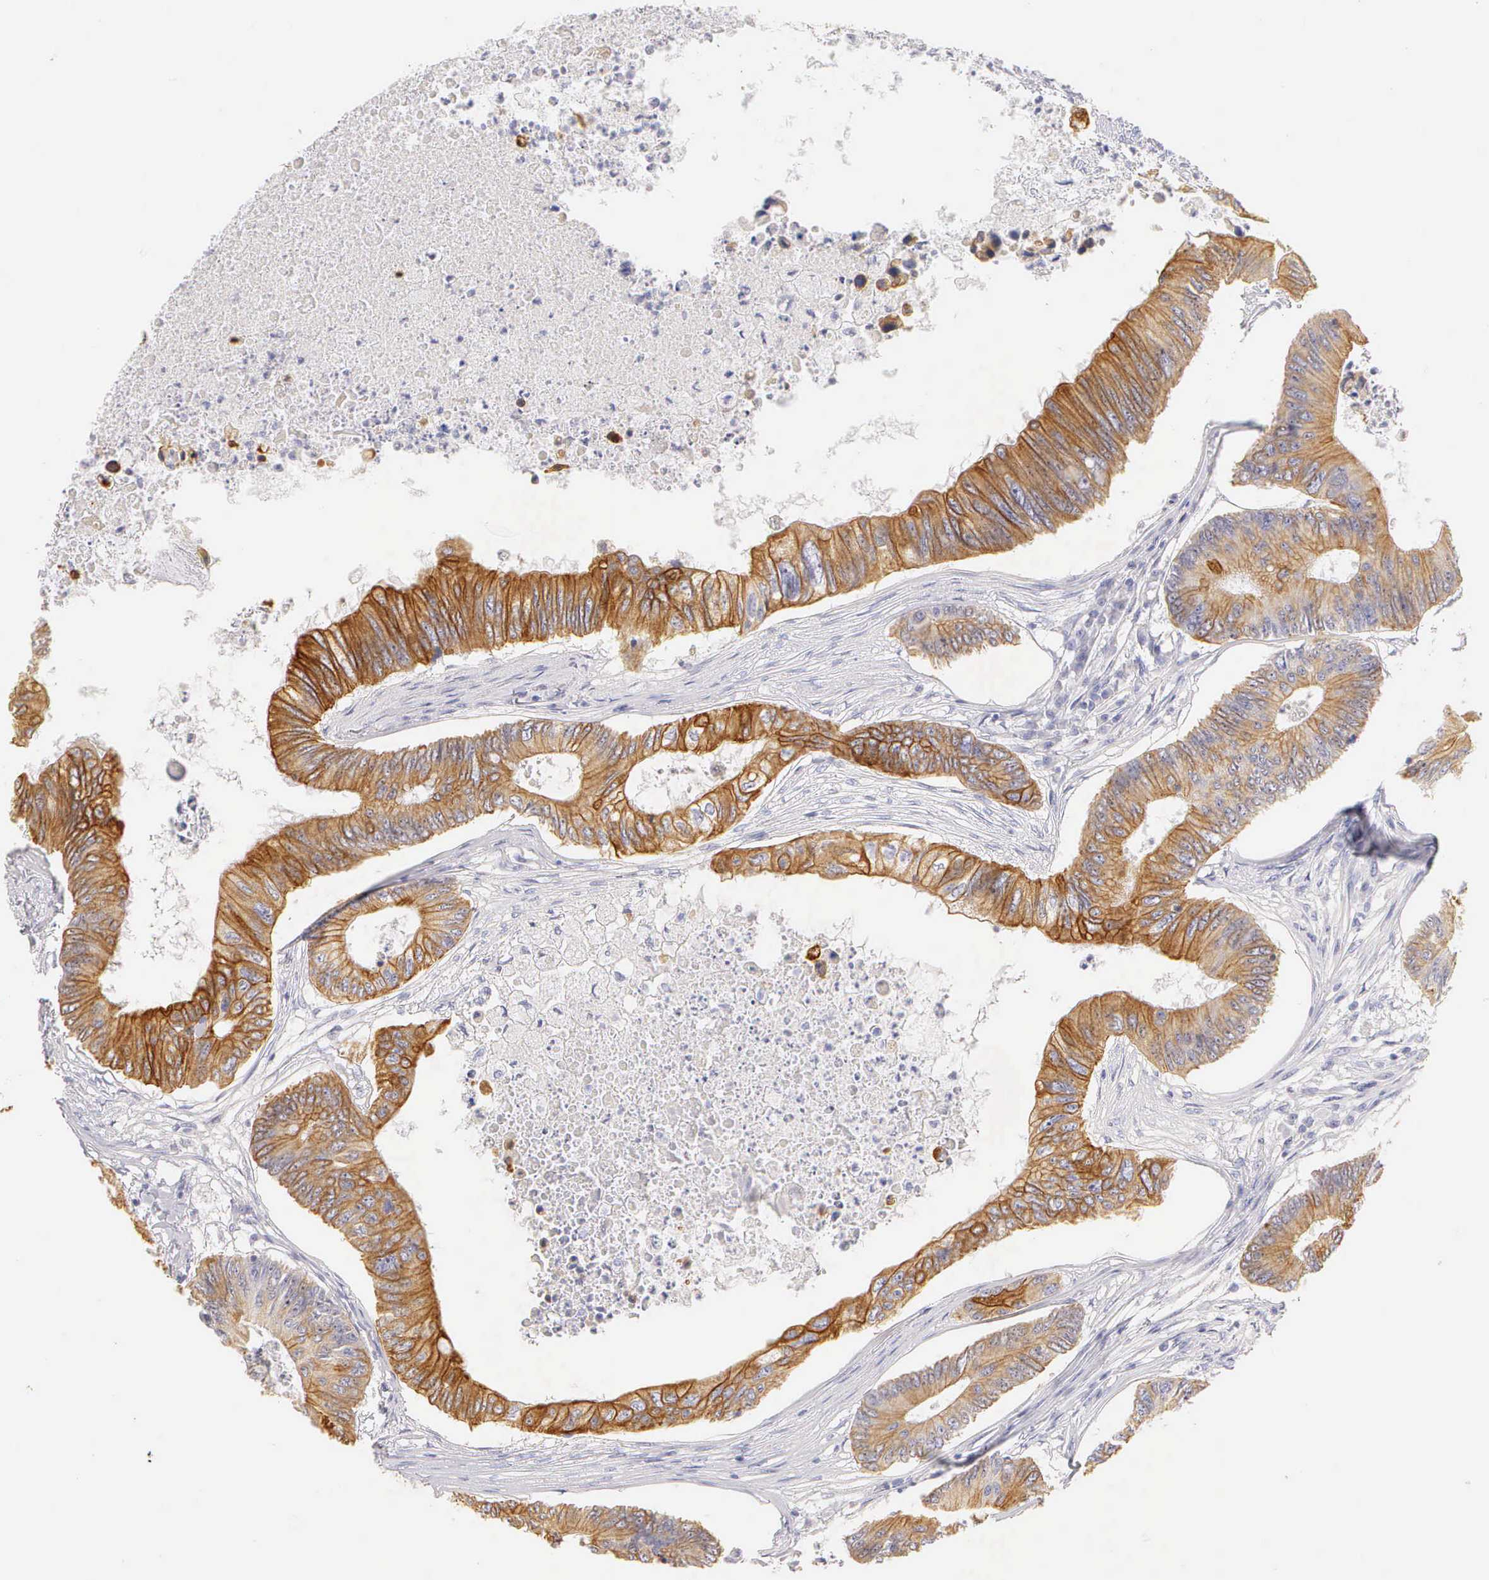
{"staining": {"intensity": "moderate", "quantity": ">75%", "location": "cytoplasmic/membranous"}, "tissue": "colorectal cancer", "cell_type": "Tumor cells", "image_type": "cancer", "snomed": [{"axis": "morphology", "description": "Adenocarcinoma, NOS"}, {"axis": "topography", "description": "Colon"}], "caption": "Tumor cells demonstrate medium levels of moderate cytoplasmic/membranous staining in approximately >75% of cells in human colorectal cancer (adenocarcinoma).", "gene": "KRT17", "patient": {"sex": "male", "age": 65}}